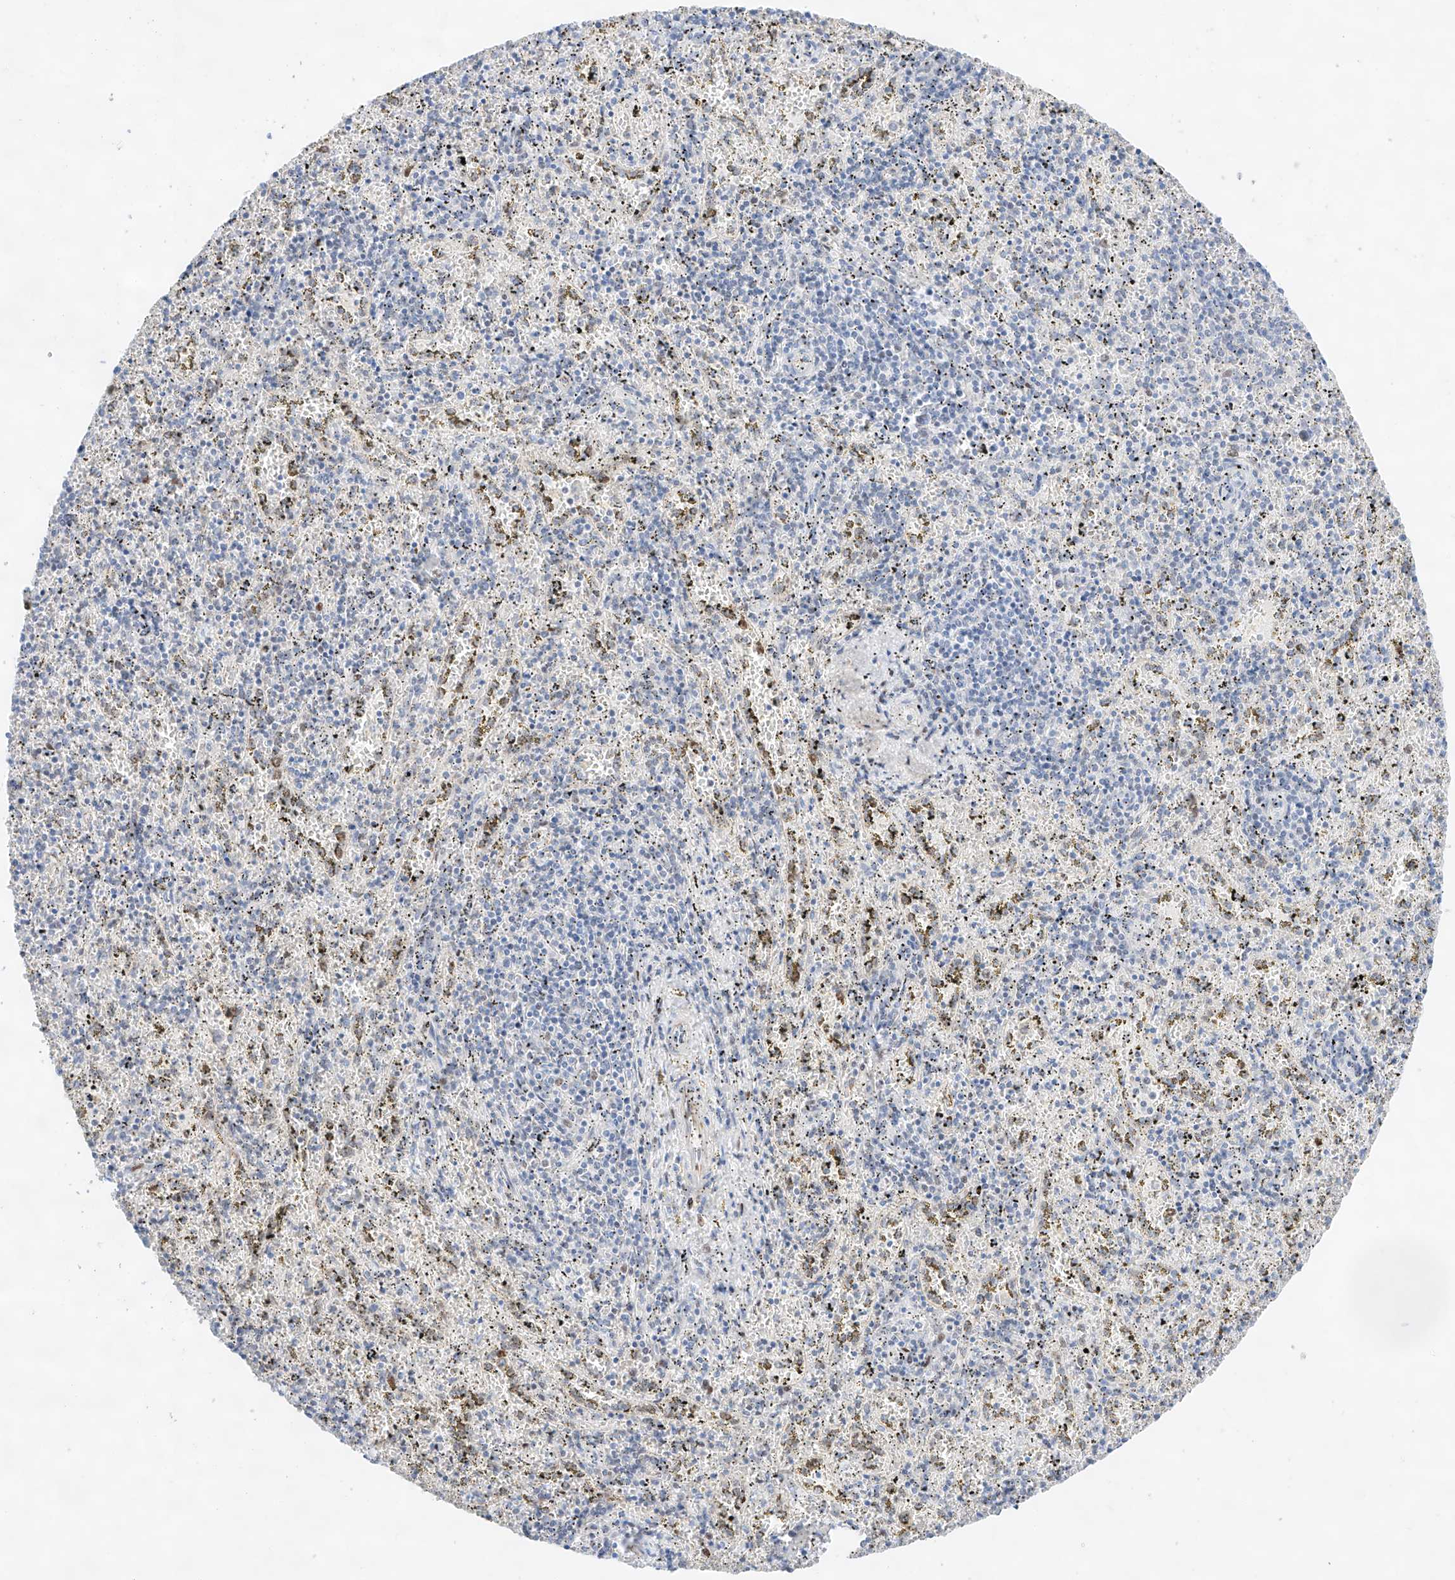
{"staining": {"intensity": "moderate", "quantity": "25%-75%", "location": "nuclear"}, "tissue": "spleen", "cell_type": "Cells in red pulp", "image_type": "normal", "snomed": [{"axis": "morphology", "description": "Normal tissue, NOS"}, {"axis": "topography", "description": "Spleen"}], "caption": "Spleen stained with IHC reveals moderate nuclear staining in approximately 25%-75% of cells in red pulp.", "gene": "NT5C3B", "patient": {"sex": "male", "age": 11}}